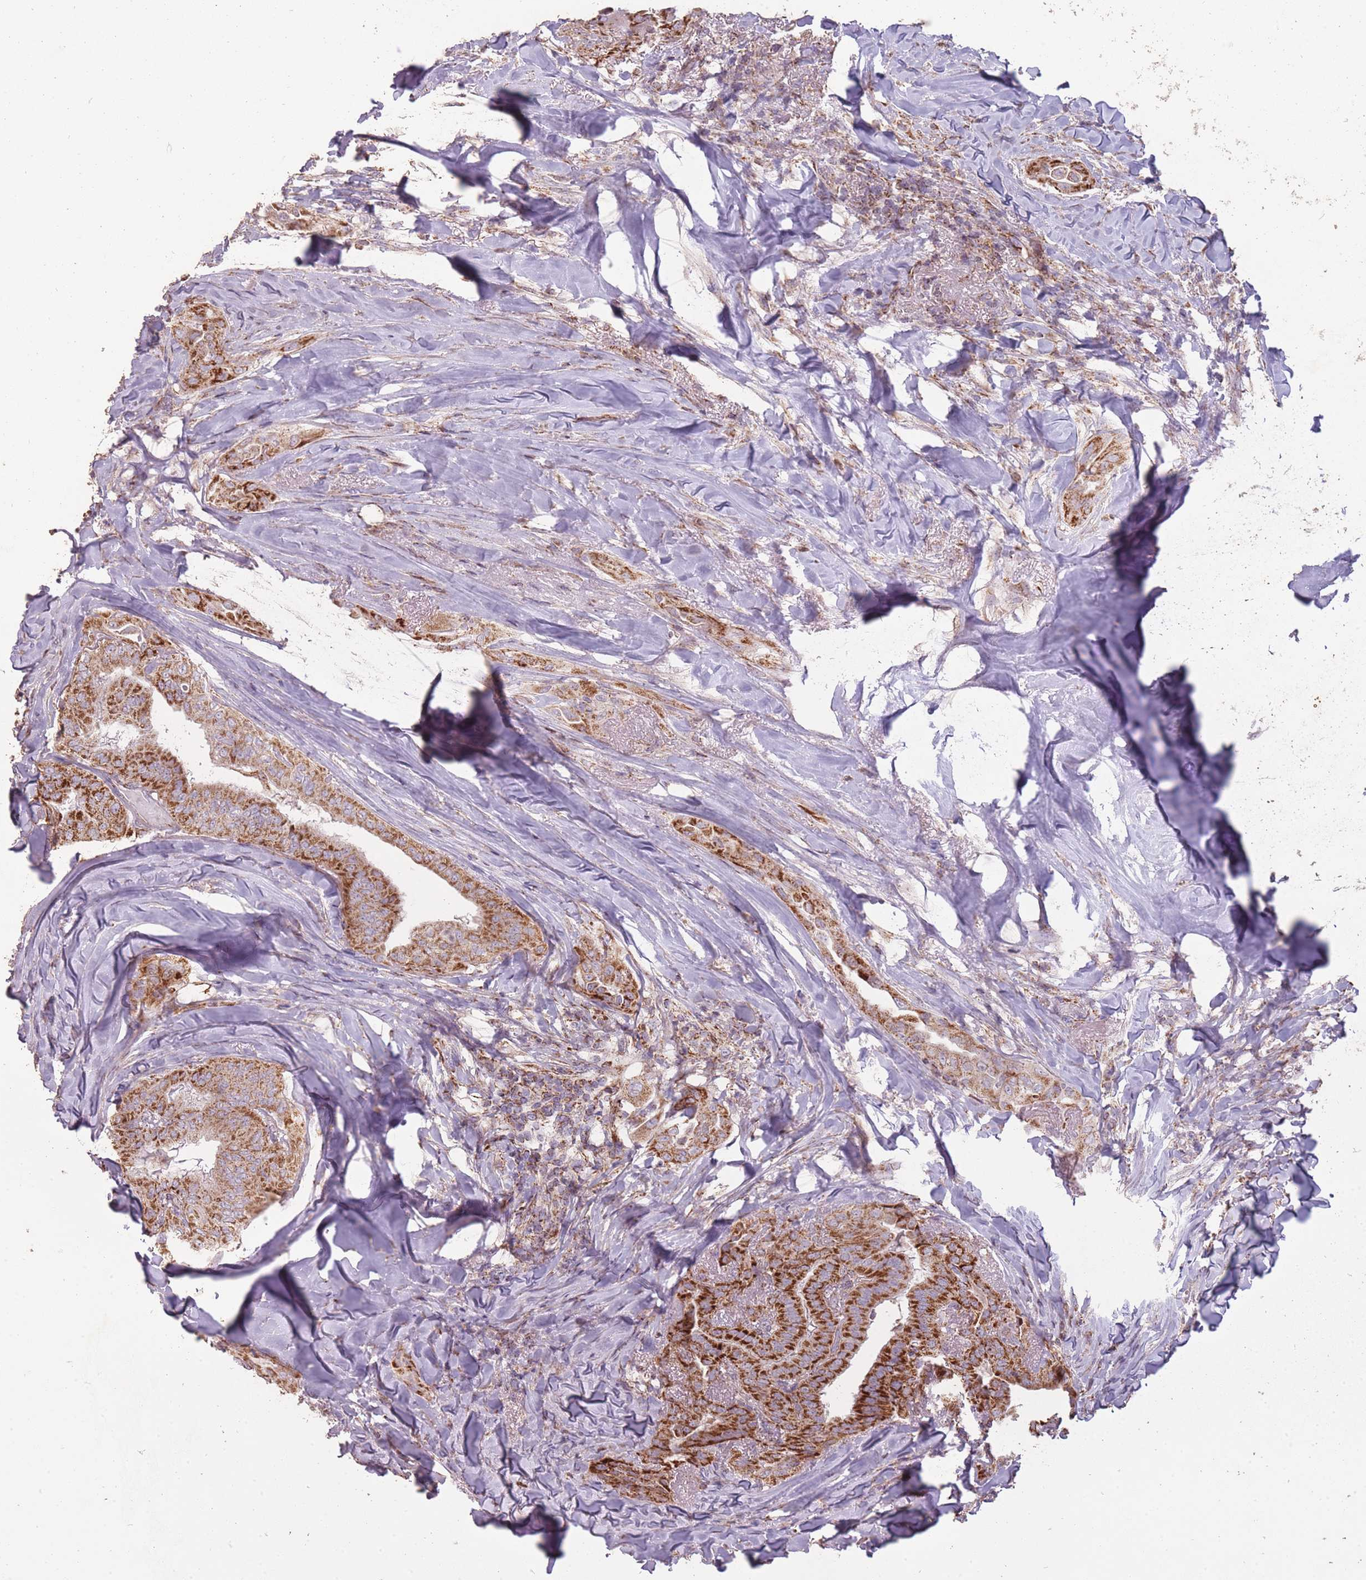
{"staining": {"intensity": "strong", "quantity": ">75%", "location": "cytoplasmic/membranous"}, "tissue": "thyroid cancer", "cell_type": "Tumor cells", "image_type": "cancer", "snomed": [{"axis": "morphology", "description": "Papillary adenocarcinoma, NOS"}, {"axis": "topography", "description": "Thyroid gland"}], "caption": "The histopathology image reveals a brown stain indicating the presence of a protein in the cytoplasmic/membranous of tumor cells in thyroid cancer (papillary adenocarcinoma). The protein is shown in brown color, while the nuclei are stained blue.", "gene": "CNOT8", "patient": {"sex": "female", "age": 68}}